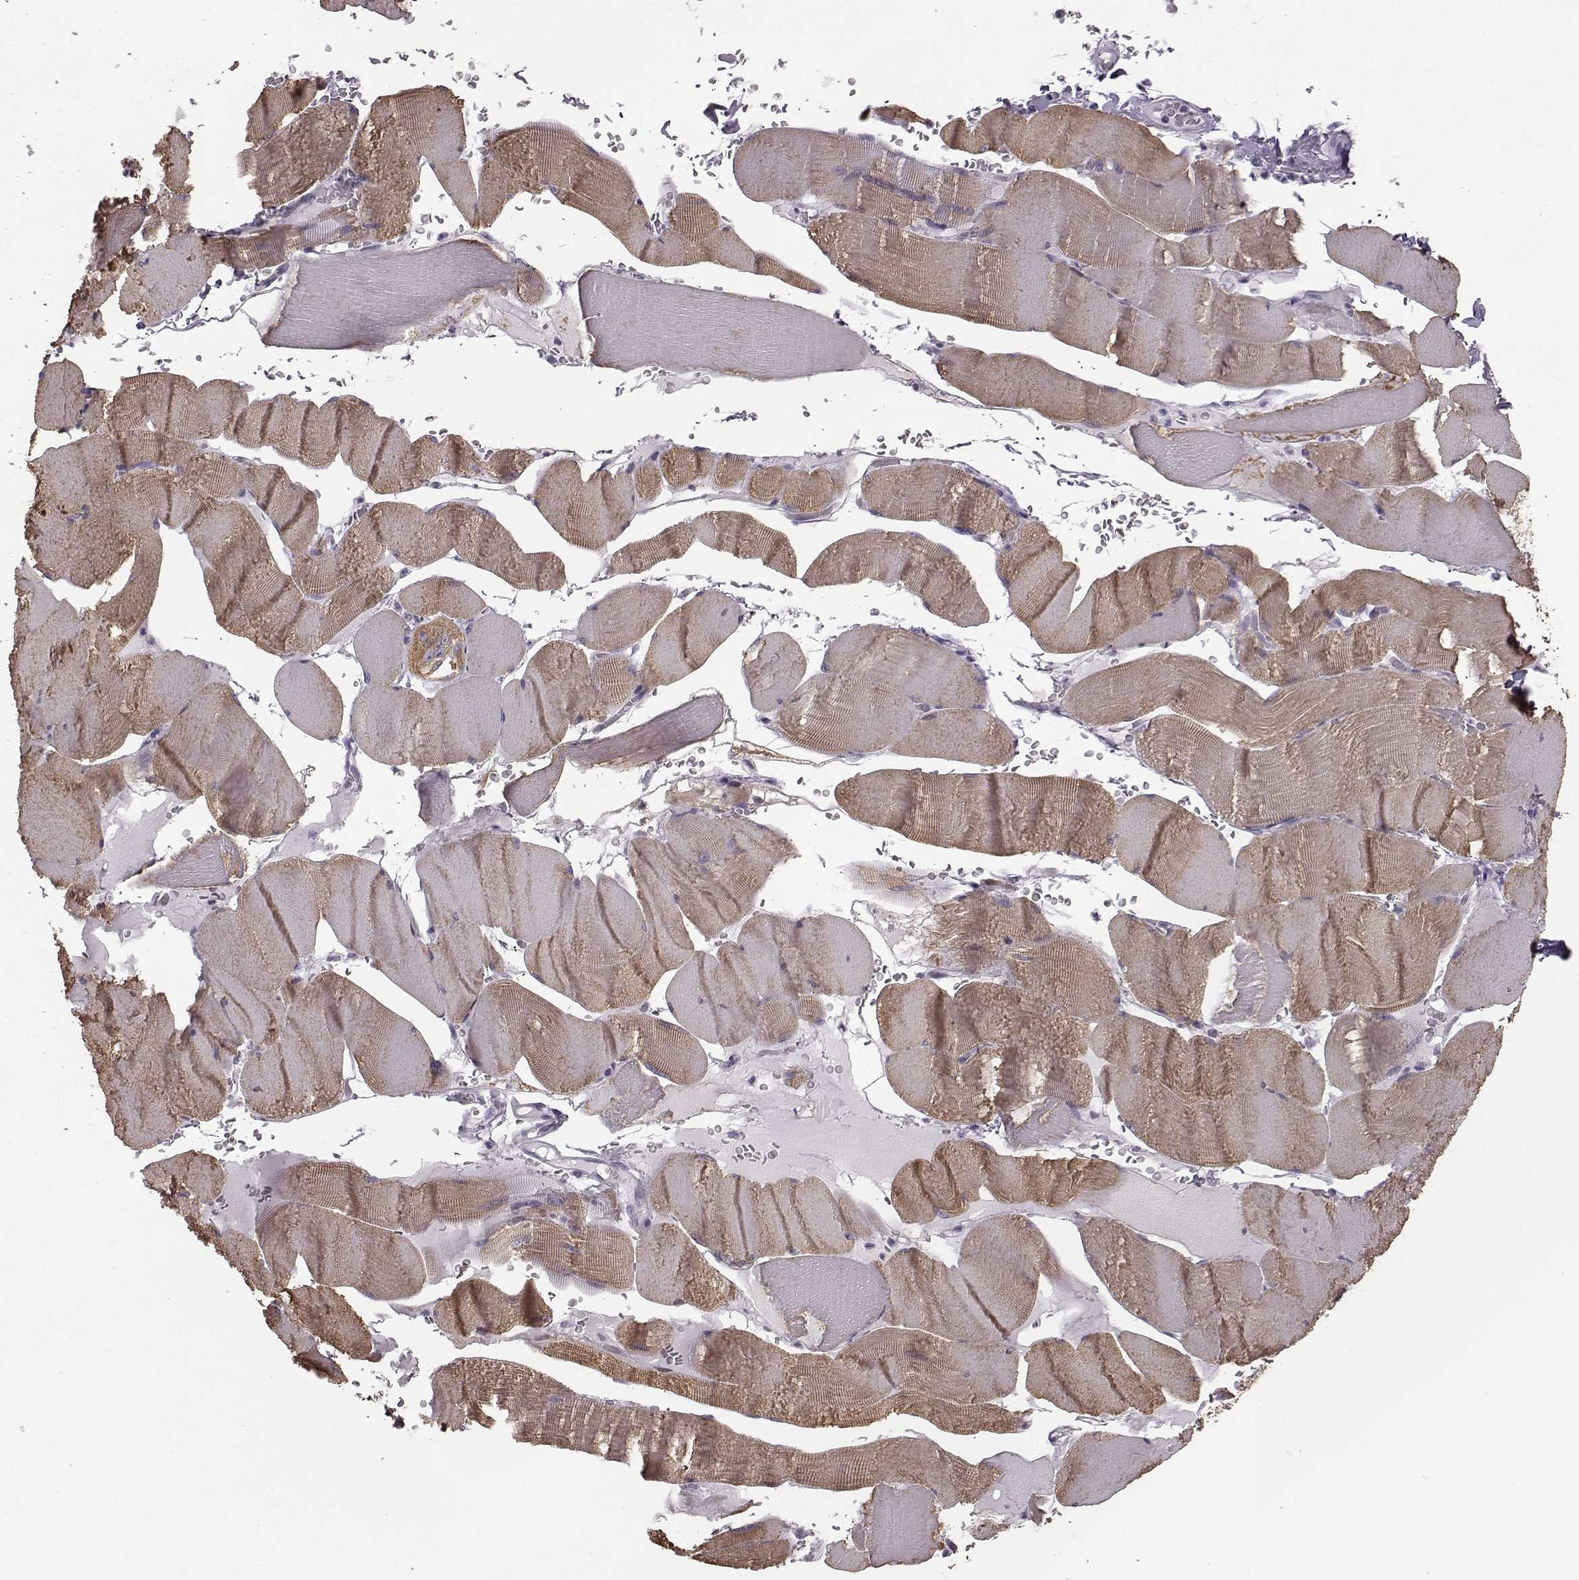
{"staining": {"intensity": "moderate", "quantity": "25%-75%", "location": "cytoplasmic/membranous"}, "tissue": "skeletal muscle", "cell_type": "Myocytes", "image_type": "normal", "snomed": [{"axis": "morphology", "description": "Normal tissue, NOS"}, {"axis": "topography", "description": "Skeletal muscle"}], "caption": "DAB immunohistochemical staining of benign human skeletal muscle reveals moderate cytoplasmic/membranous protein staining in about 25%-75% of myocytes. Using DAB (3,3'-diaminobenzidine) (brown) and hematoxylin (blue) stains, captured at high magnification using brightfield microscopy.", "gene": "JSRP1", "patient": {"sex": "male", "age": 56}}